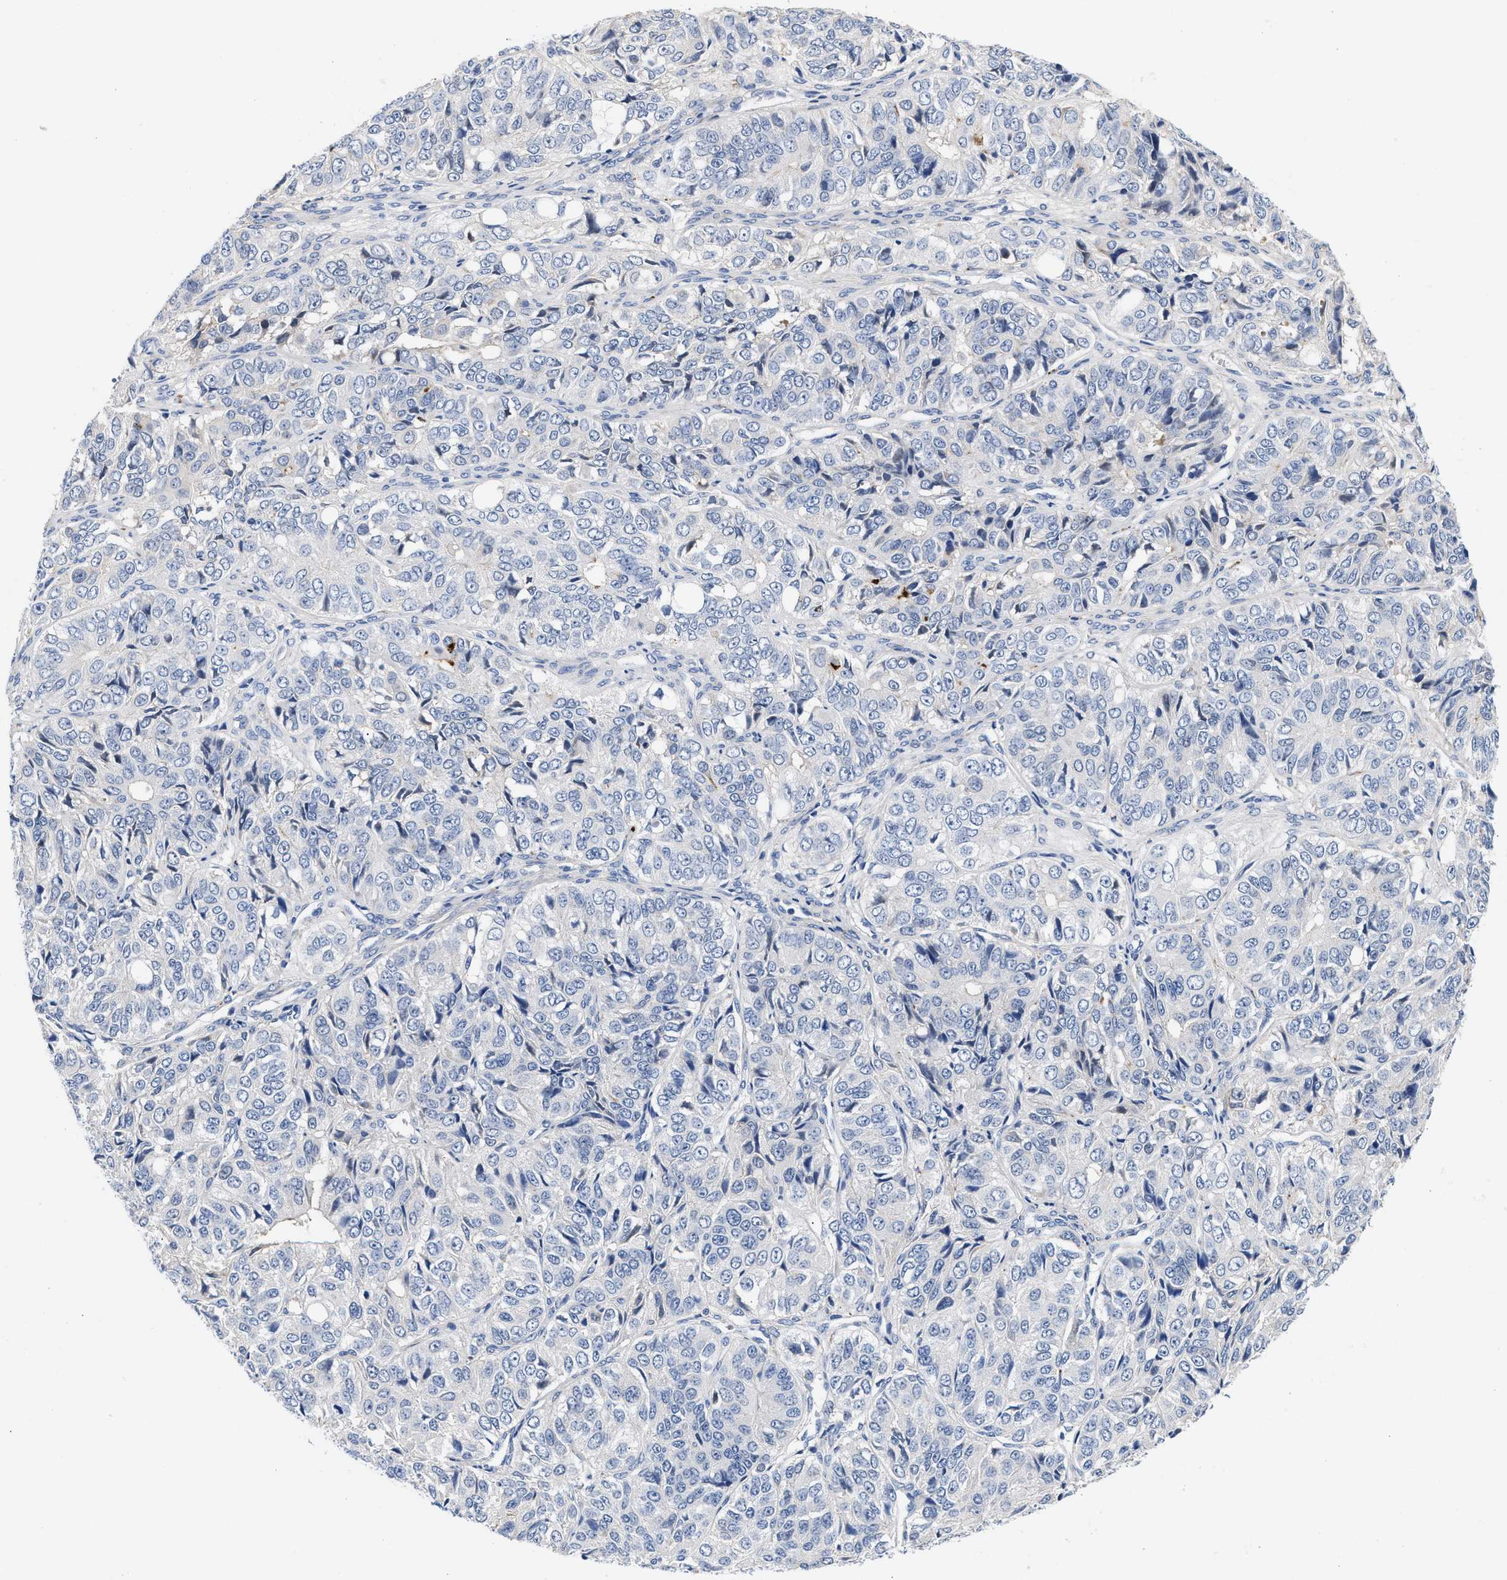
{"staining": {"intensity": "negative", "quantity": "none", "location": "none"}, "tissue": "ovarian cancer", "cell_type": "Tumor cells", "image_type": "cancer", "snomed": [{"axis": "morphology", "description": "Carcinoma, endometroid"}, {"axis": "topography", "description": "Ovary"}], "caption": "A high-resolution histopathology image shows IHC staining of ovarian cancer, which shows no significant positivity in tumor cells.", "gene": "ACTL7B", "patient": {"sex": "female", "age": 51}}